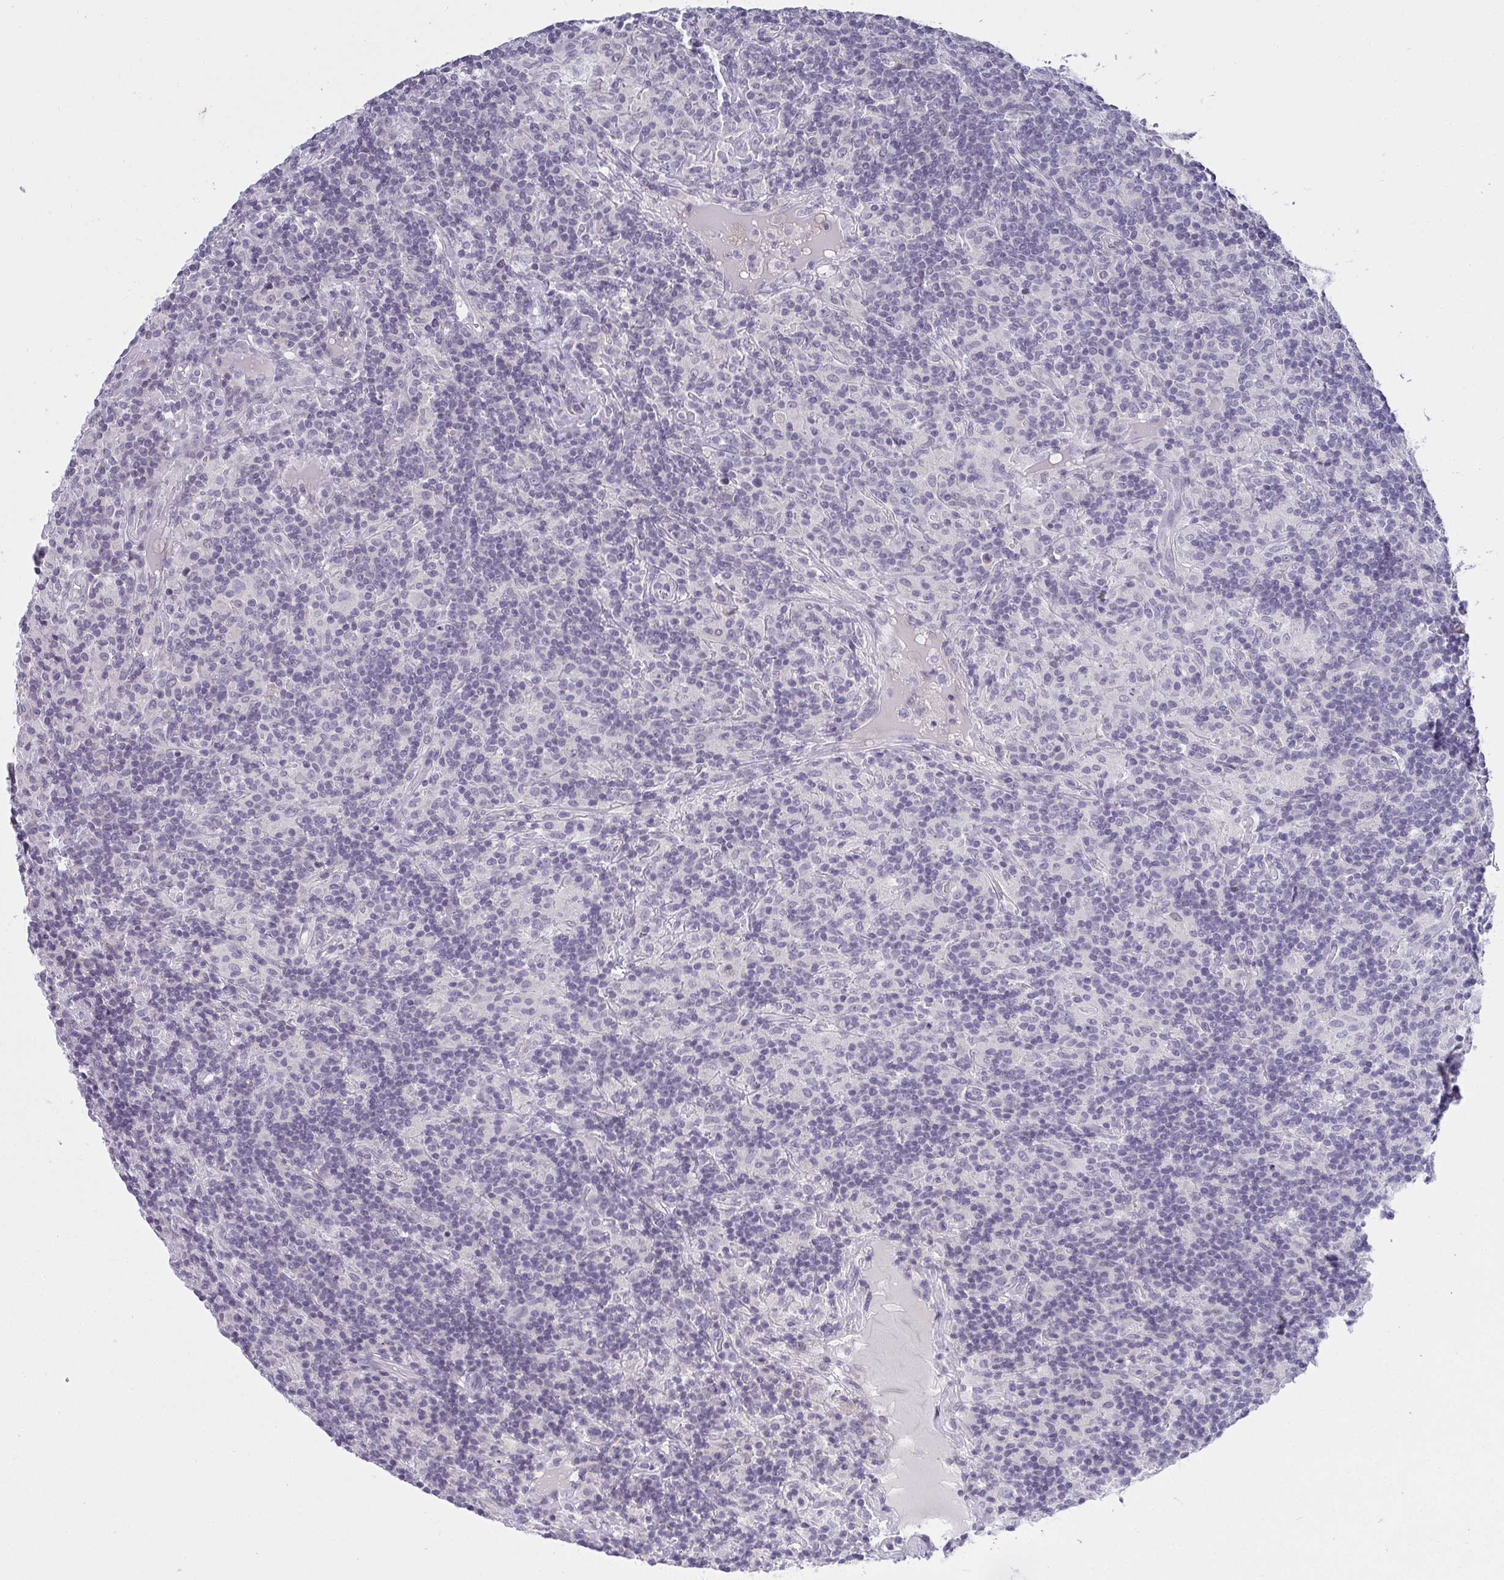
{"staining": {"intensity": "negative", "quantity": "none", "location": "none"}, "tissue": "lymphoma", "cell_type": "Tumor cells", "image_type": "cancer", "snomed": [{"axis": "morphology", "description": "Hodgkin's disease, NOS"}, {"axis": "topography", "description": "Lymph node"}], "caption": "Lymphoma was stained to show a protein in brown. There is no significant positivity in tumor cells.", "gene": "CACNA1S", "patient": {"sex": "male", "age": 70}}